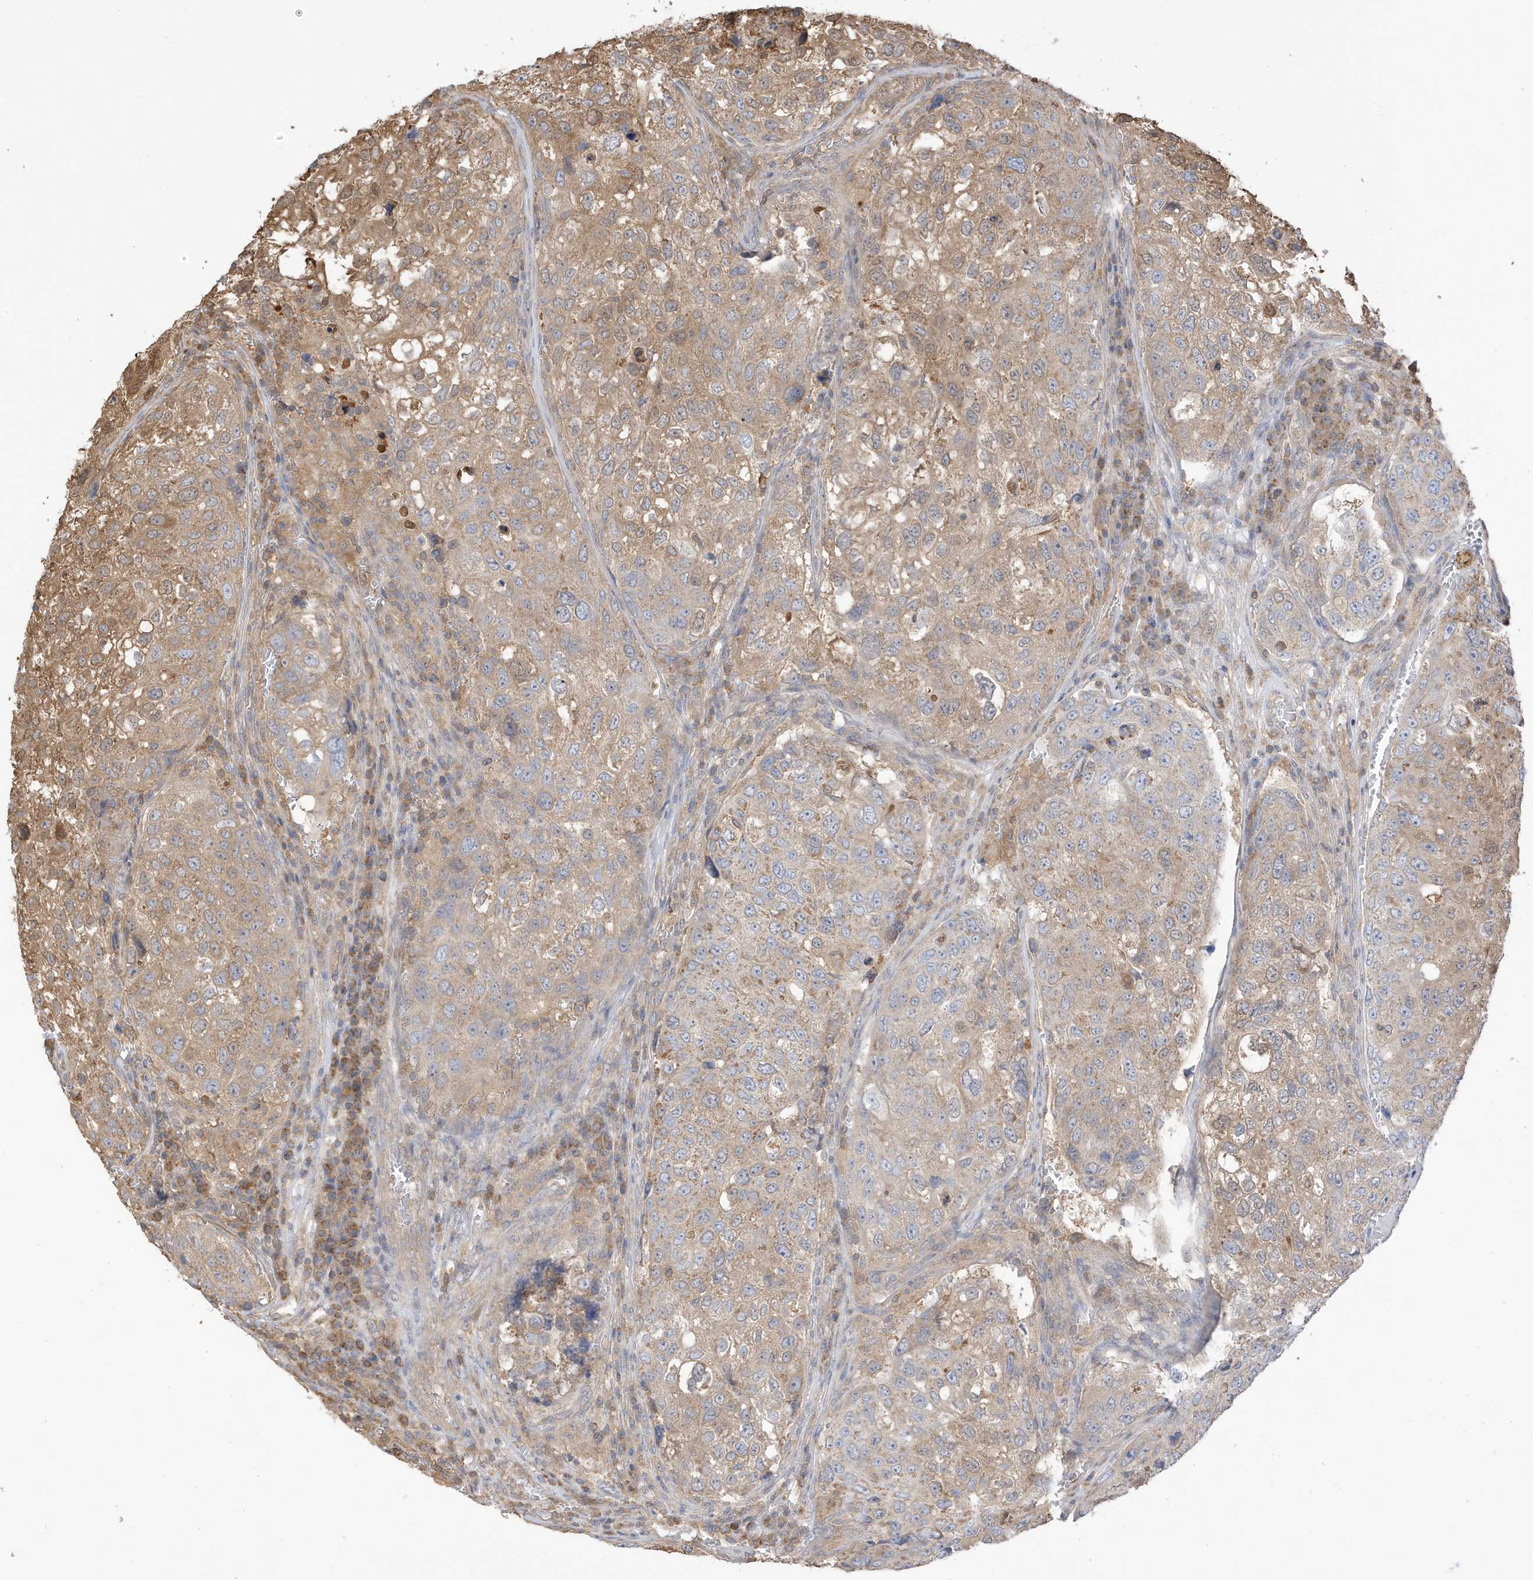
{"staining": {"intensity": "moderate", "quantity": ">75%", "location": "cytoplasmic/membranous"}, "tissue": "urothelial cancer", "cell_type": "Tumor cells", "image_type": "cancer", "snomed": [{"axis": "morphology", "description": "Urothelial carcinoma, High grade"}, {"axis": "topography", "description": "Lymph node"}, {"axis": "topography", "description": "Urinary bladder"}], "caption": "Approximately >75% of tumor cells in human high-grade urothelial carcinoma exhibit moderate cytoplasmic/membranous protein expression as visualized by brown immunohistochemical staining.", "gene": "AZI2", "patient": {"sex": "male", "age": 51}}